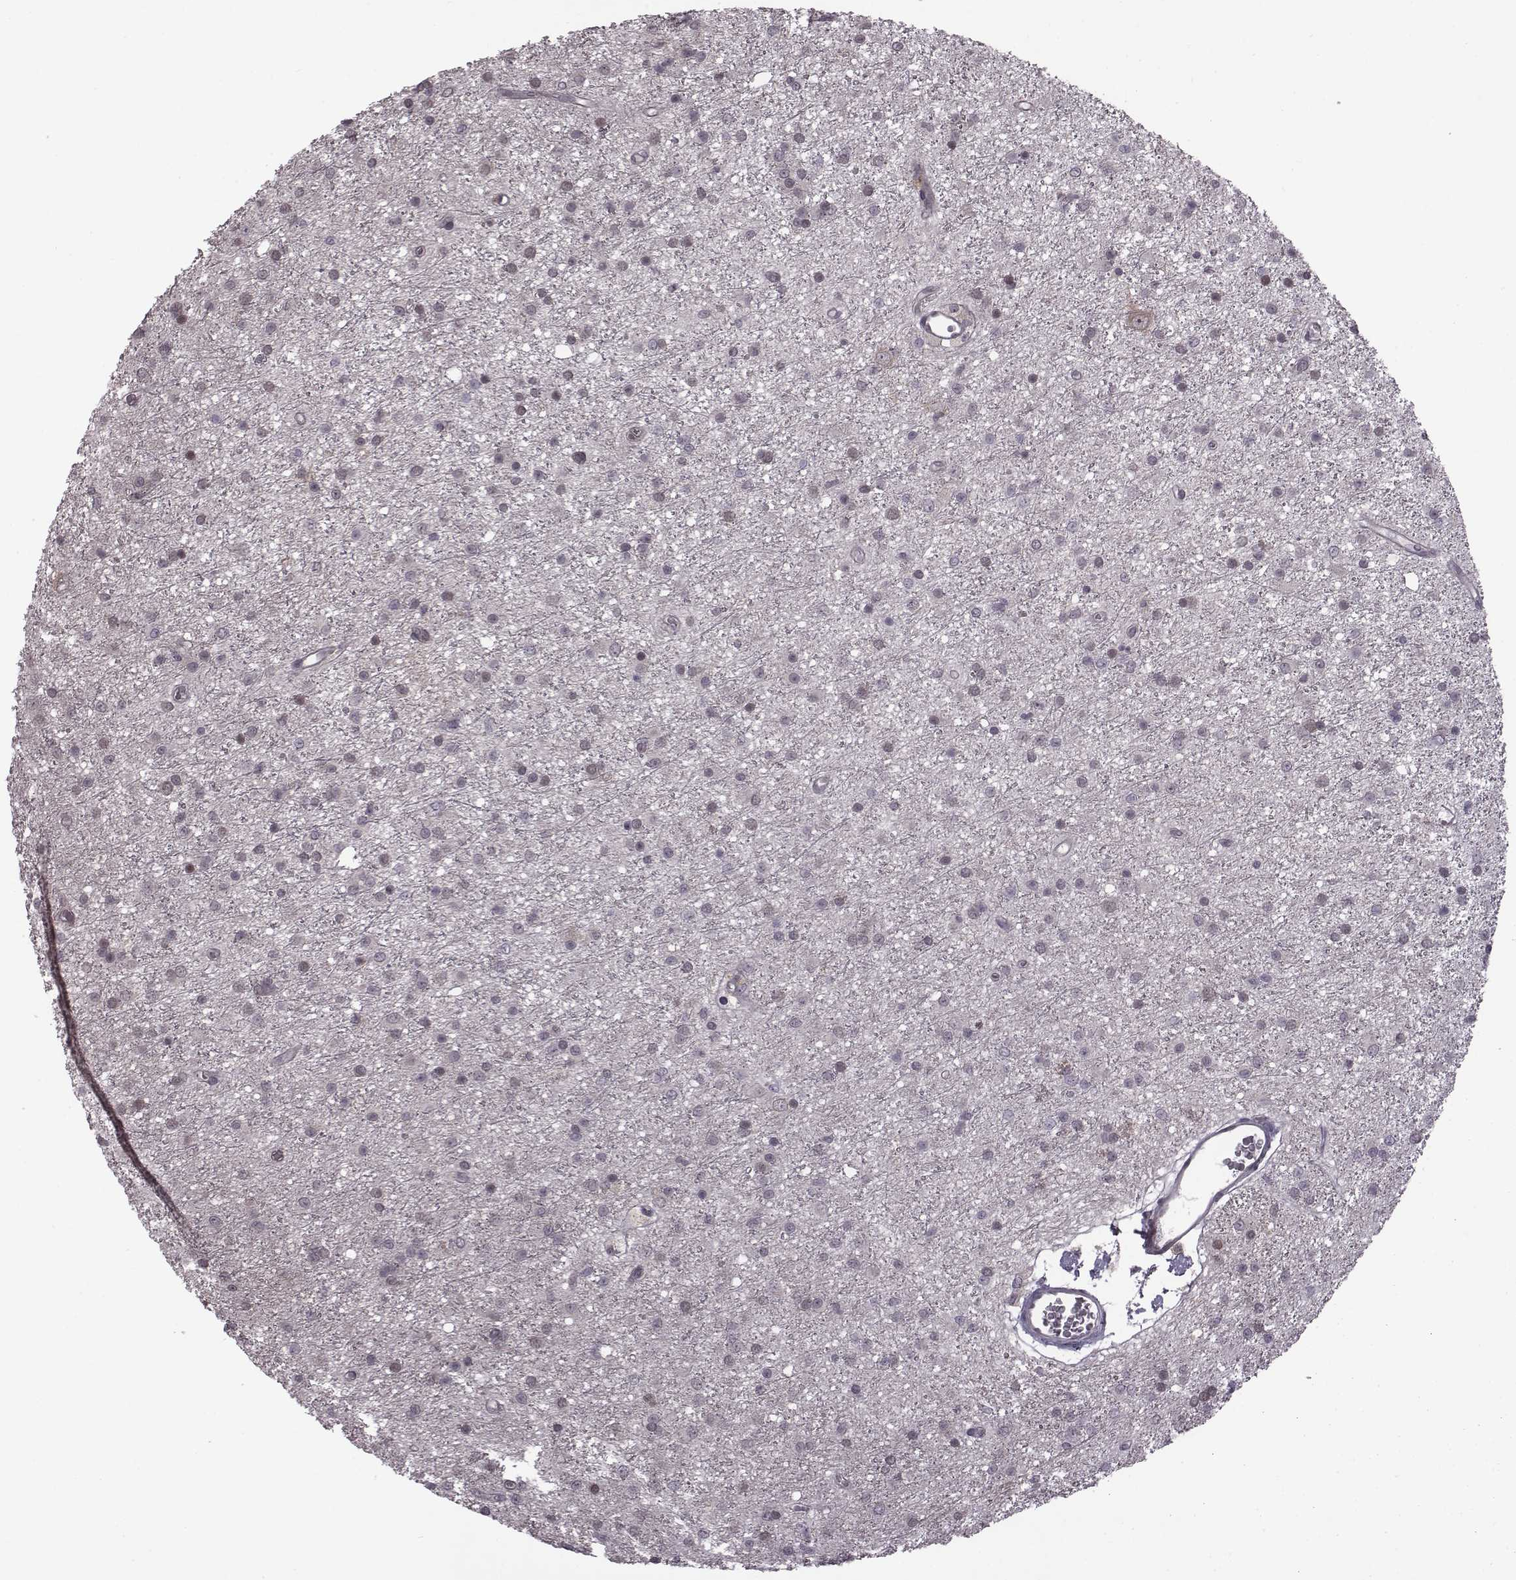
{"staining": {"intensity": "negative", "quantity": "none", "location": "none"}, "tissue": "glioma", "cell_type": "Tumor cells", "image_type": "cancer", "snomed": [{"axis": "morphology", "description": "Glioma, malignant, Low grade"}, {"axis": "topography", "description": "Brain"}], "caption": "DAB (3,3'-diaminobenzidine) immunohistochemical staining of low-grade glioma (malignant) displays no significant expression in tumor cells.", "gene": "BICDL1", "patient": {"sex": "male", "age": 27}}